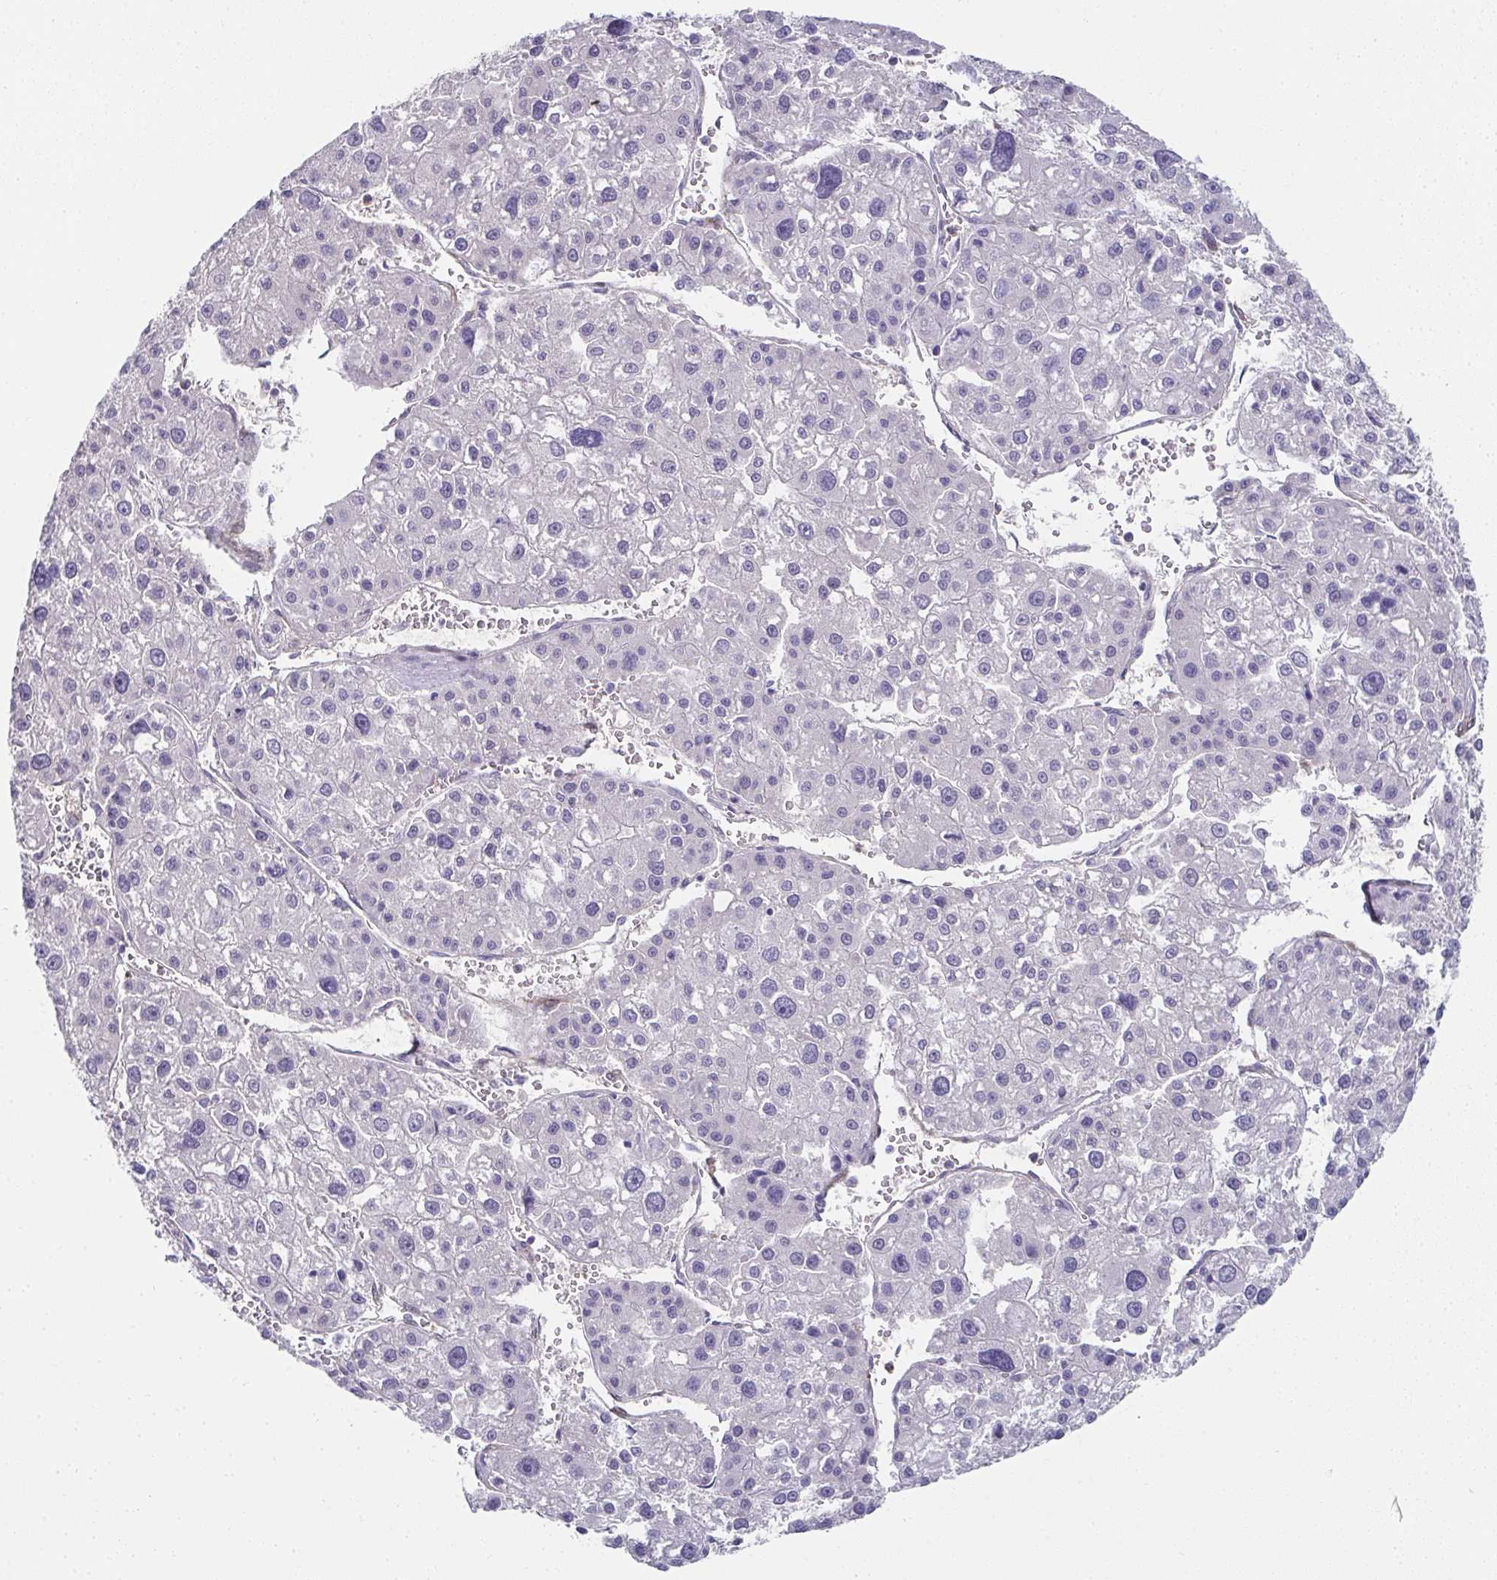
{"staining": {"intensity": "negative", "quantity": "none", "location": "none"}, "tissue": "liver cancer", "cell_type": "Tumor cells", "image_type": "cancer", "snomed": [{"axis": "morphology", "description": "Carcinoma, Hepatocellular, NOS"}, {"axis": "topography", "description": "Liver"}], "caption": "Protein analysis of liver cancer (hepatocellular carcinoma) displays no significant expression in tumor cells.", "gene": "RBP1", "patient": {"sex": "male", "age": 73}}